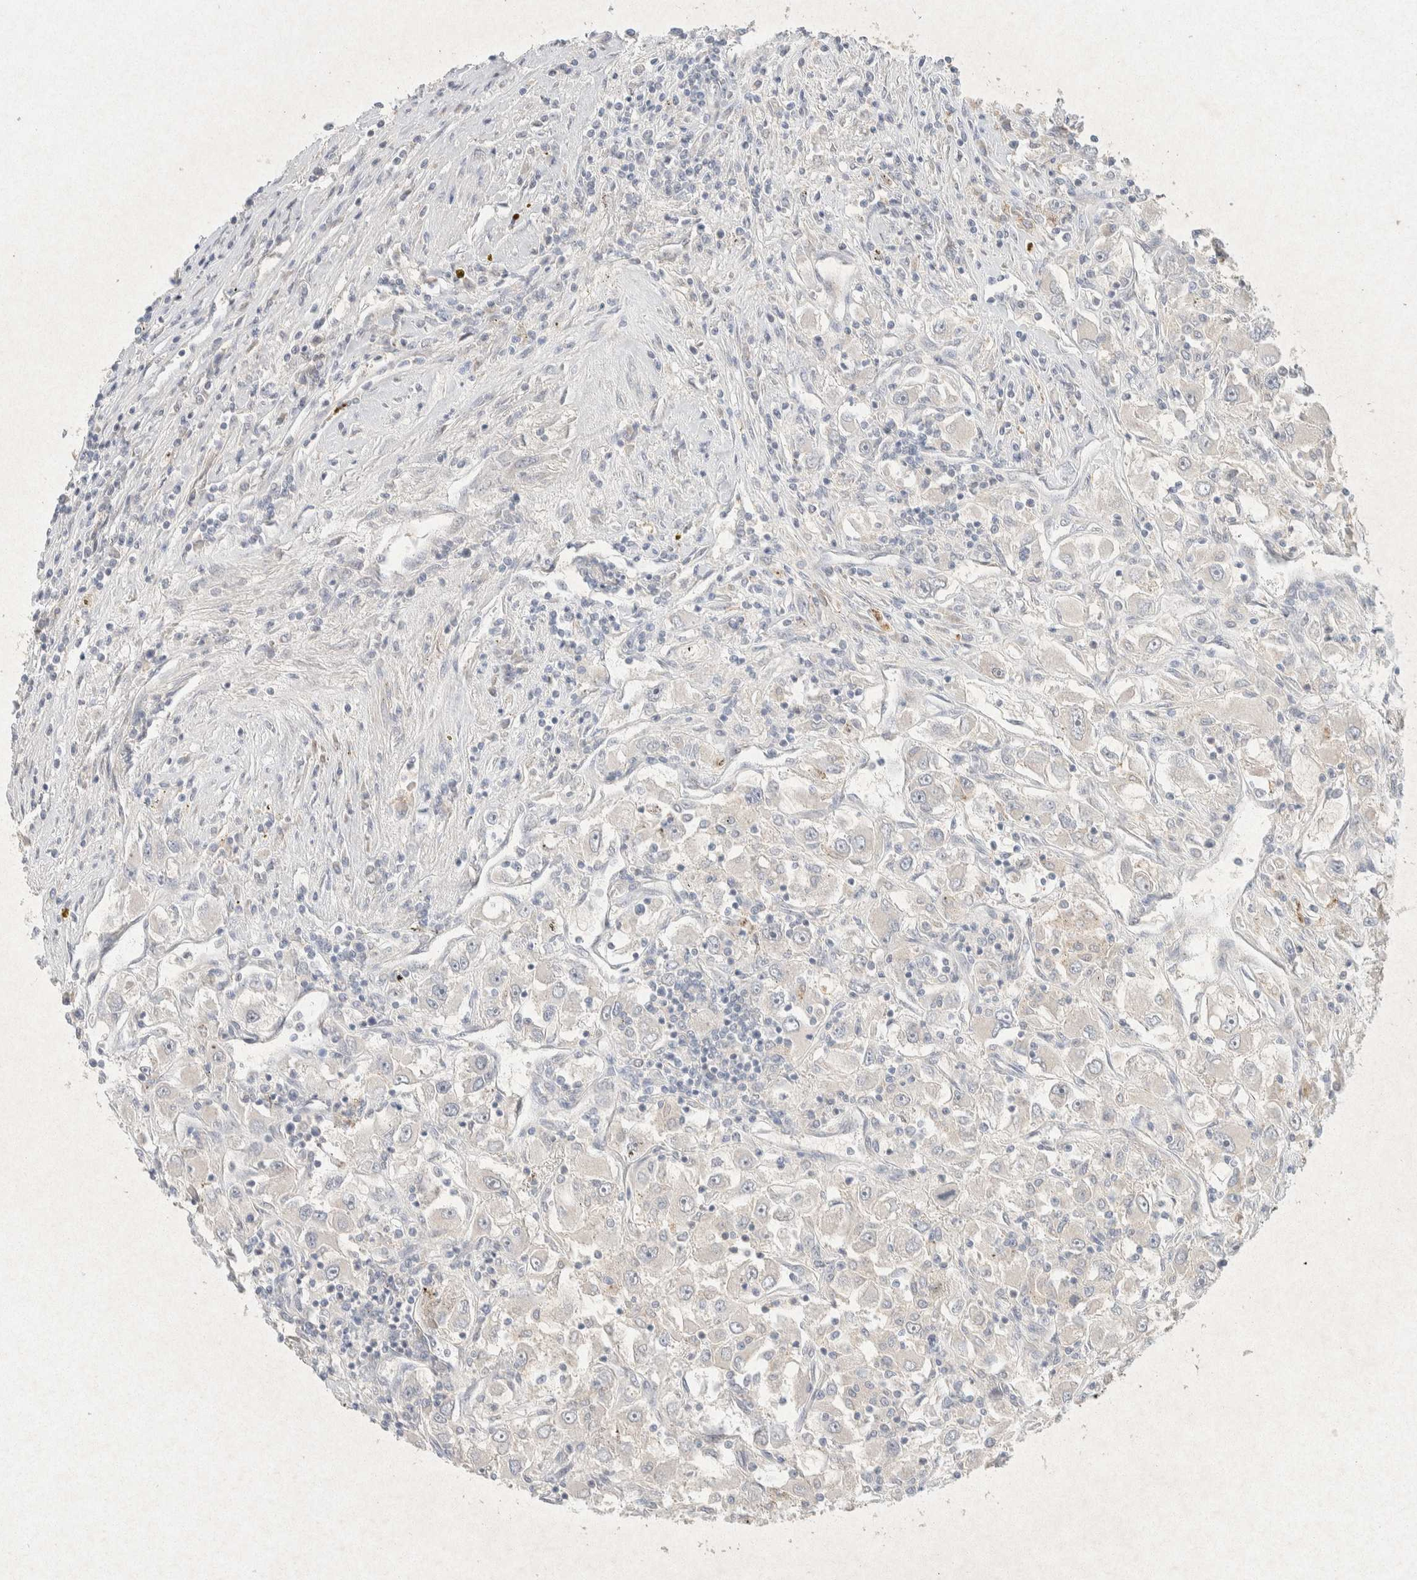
{"staining": {"intensity": "negative", "quantity": "none", "location": "none"}, "tissue": "renal cancer", "cell_type": "Tumor cells", "image_type": "cancer", "snomed": [{"axis": "morphology", "description": "Adenocarcinoma, NOS"}, {"axis": "topography", "description": "Kidney"}], "caption": "High power microscopy micrograph of an immunohistochemistry micrograph of renal adenocarcinoma, revealing no significant positivity in tumor cells.", "gene": "GNAI1", "patient": {"sex": "female", "age": 52}}